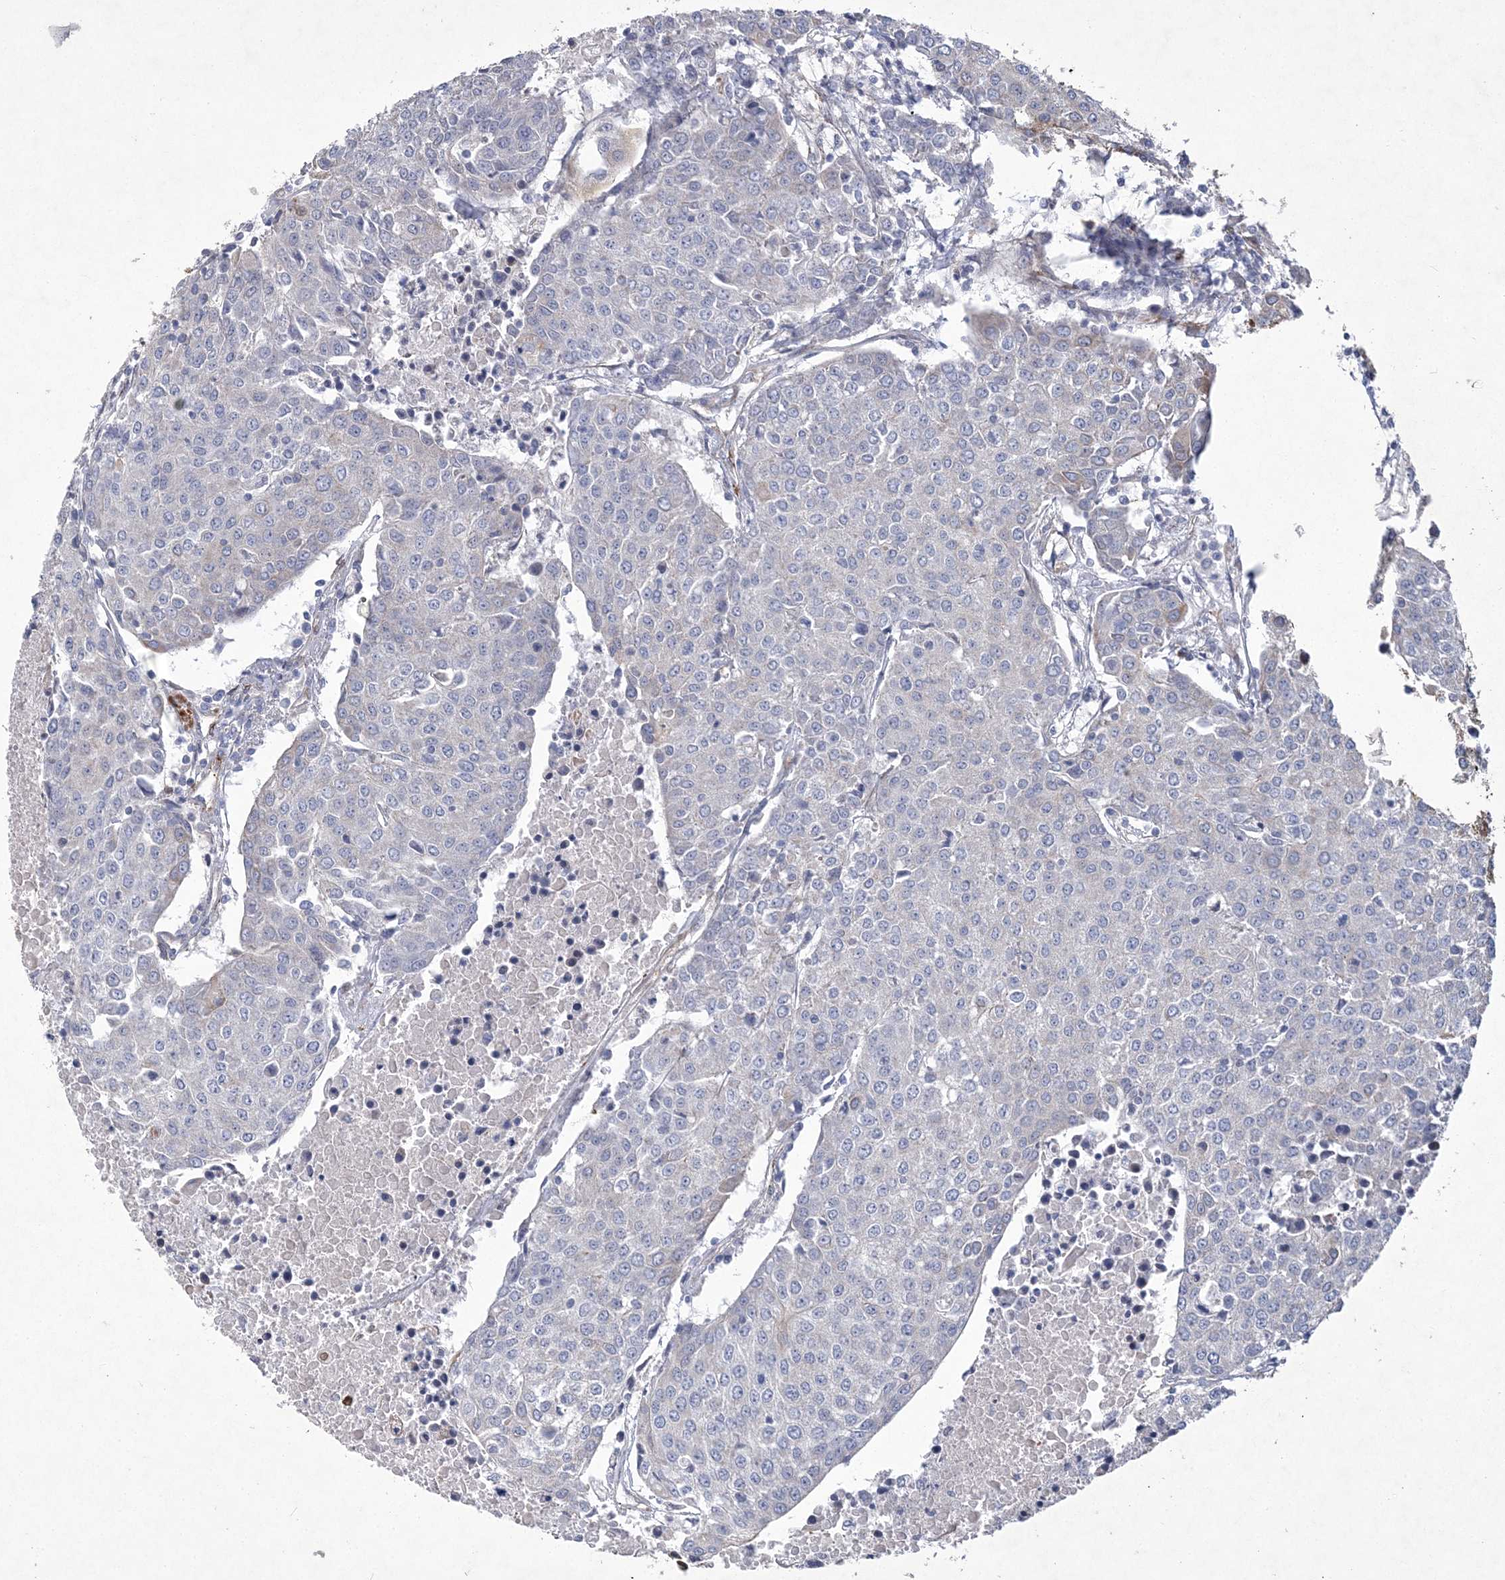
{"staining": {"intensity": "negative", "quantity": "none", "location": "none"}, "tissue": "urothelial cancer", "cell_type": "Tumor cells", "image_type": "cancer", "snomed": [{"axis": "morphology", "description": "Urothelial carcinoma, High grade"}, {"axis": "topography", "description": "Urinary bladder"}], "caption": "This is an immunohistochemistry (IHC) micrograph of human urothelial cancer. There is no positivity in tumor cells.", "gene": "ARSJ", "patient": {"sex": "female", "age": 85}}